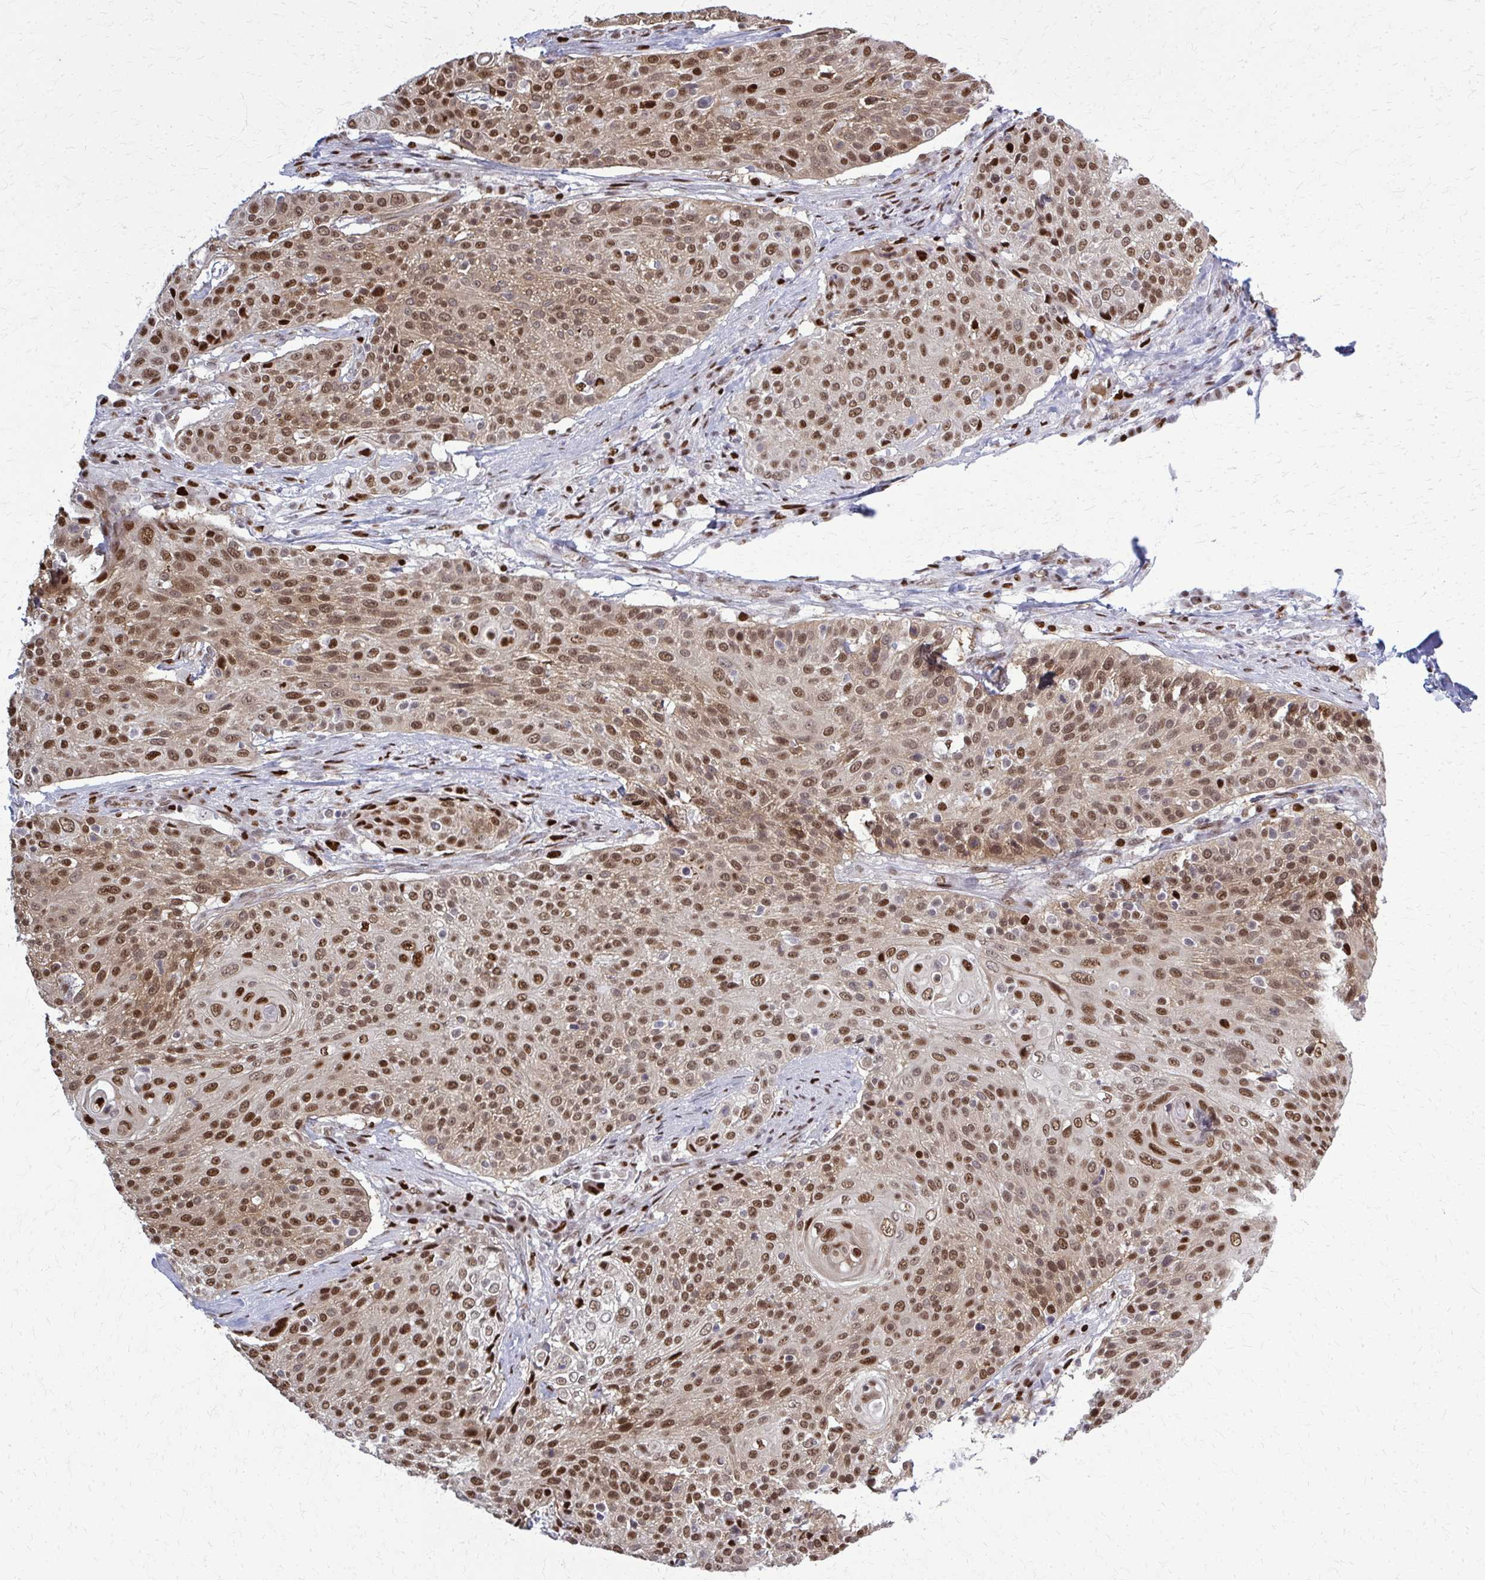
{"staining": {"intensity": "moderate", "quantity": ">75%", "location": "cytoplasmic/membranous,nuclear"}, "tissue": "cervical cancer", "cell_type": "Tumor cells", "image_type": "cancer", "snomed": [{"axis": "morphology", "description": "Squamous cell carcinoma, NOS"}, {"axis": "topography", "description": "Cervix"}], "caption": "Immunohistochemical staining of cervical squamous cell carcinoma displays medium levels of moderate cytoplasmic/membranous and nuclear expression in about >75% of tumor cells.", "gene": "ZNF559", "patient": {"sex": "female", "age": 31}}